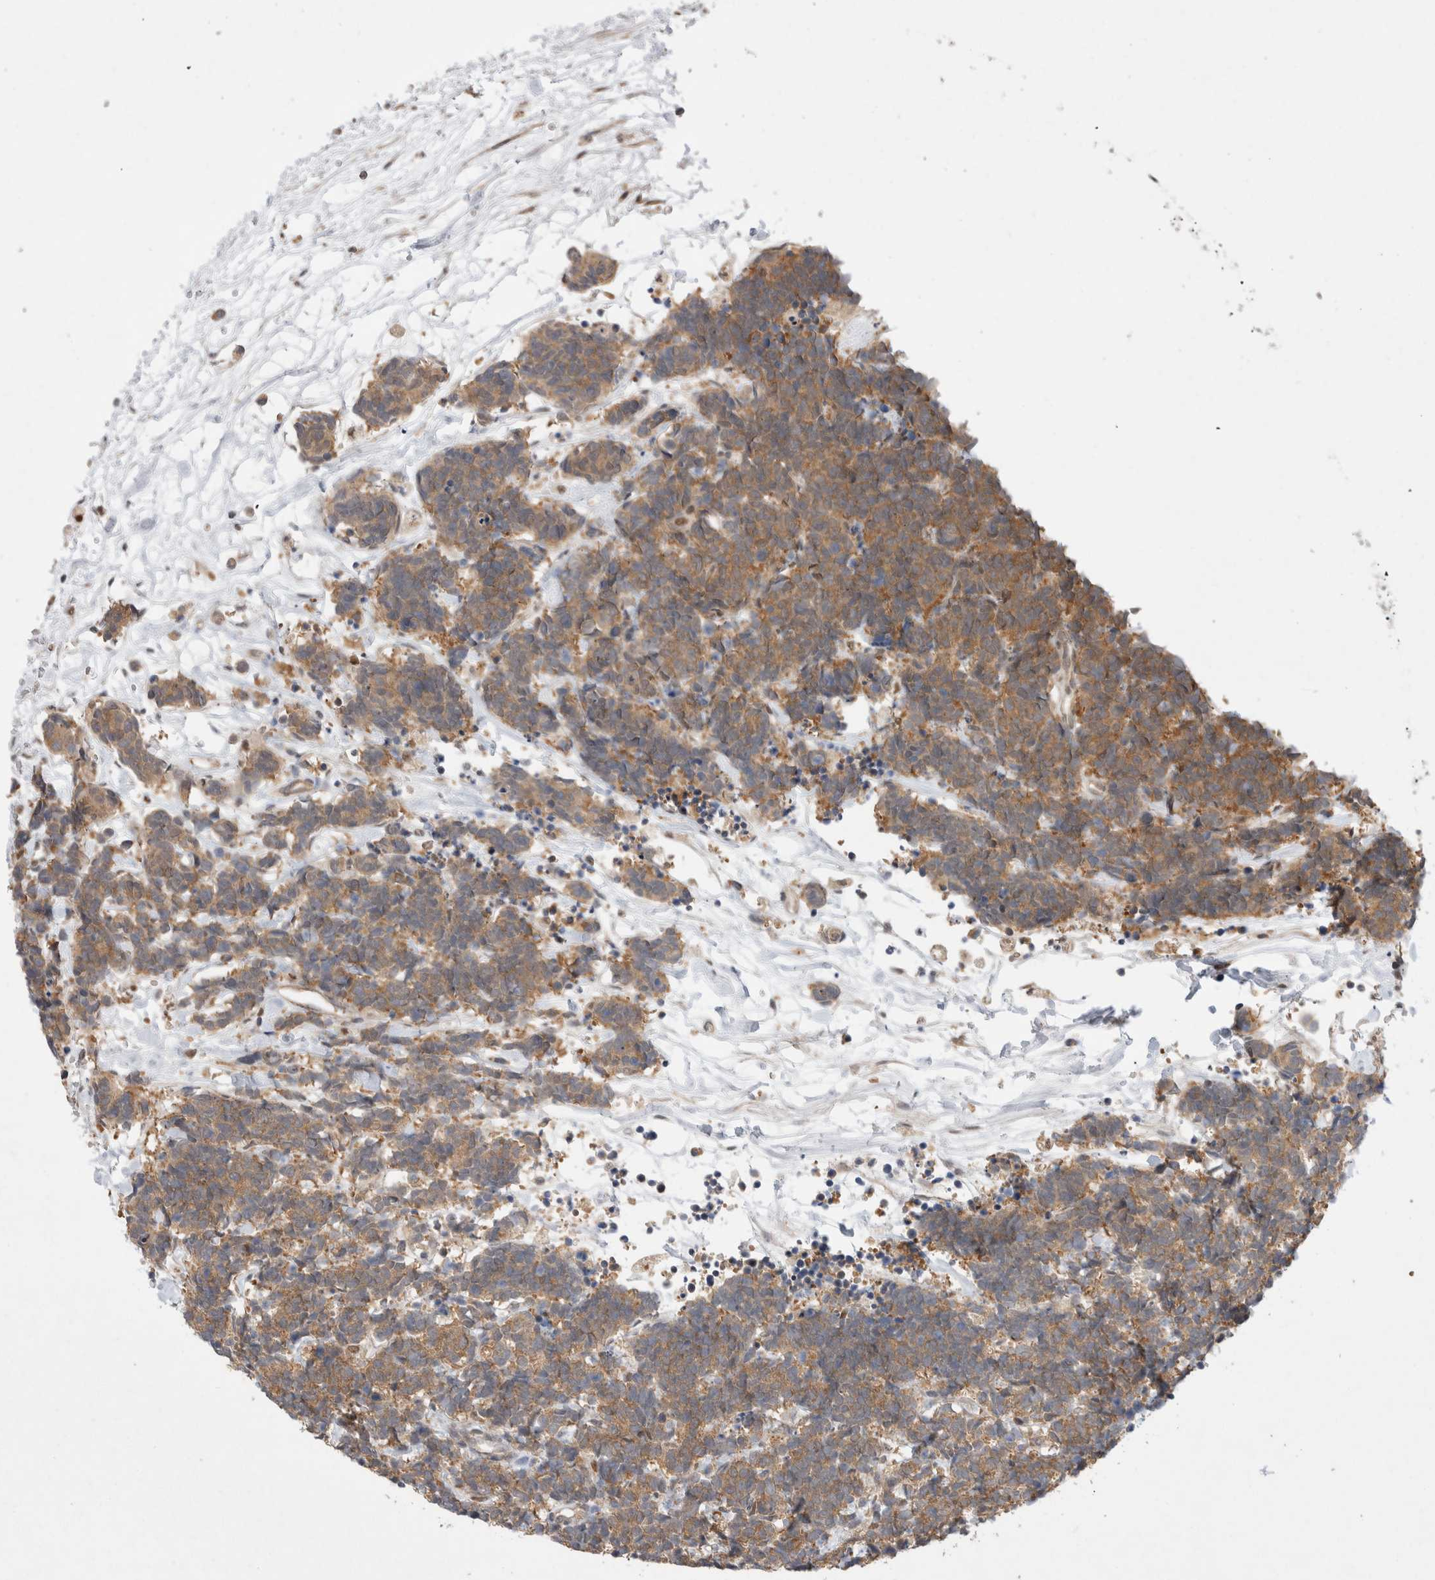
{"staining": {"intensity": "moderate", "quantity": ">75%", "location": "cytoplasmic/membranous"}, "tissue": "carcinoid", "cell_type": "Tumor cells", "image_type": "cancer", "snomed": [{"axis": "morphology", "description": "Carcinoma, NOS"}, {"axis": "morphology", "description": "Carcinoid, malignant, NOS"}, {"axis": "topography", "description": "Urinary bladder"}], "caption": "A photomicrograph of human malignant carcinoid stained for a protein exhibits moderate cytoplasmic/membranous brown staining in tumor cells.", "gene": "EIF3E", "patient": {"sex": "male", "age": 57}}